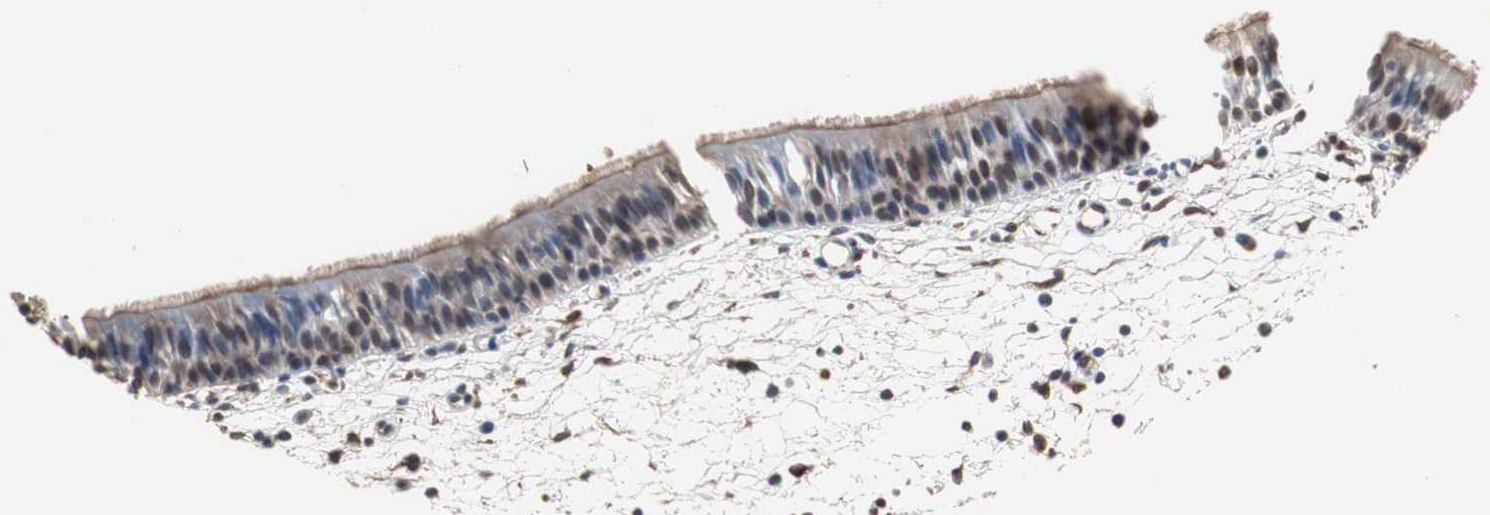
{"staining": {"intensity": "weak", "quantity": "25%-75%", "location": "cytoplasmic/membranous,nuclear"}, "tissue": "nasopharynx", "cell_type": "Respiratory epithelial cells", "image_type": "normal", "snomed": [{"axis": "morphology", "description": "Normal tissue, NOS"}, {"axis": "topography", "description": "Nasopharynx"}], "caption": "This is a histology image of immunohistochemistry staining of normal nasopharynx, which shows weak expression in the cytoplasmic/membranous,nuclear of respiratory epithelial cells.", "gene": "ATP2B2", "patient": {"sex": "female", "age": 54}}